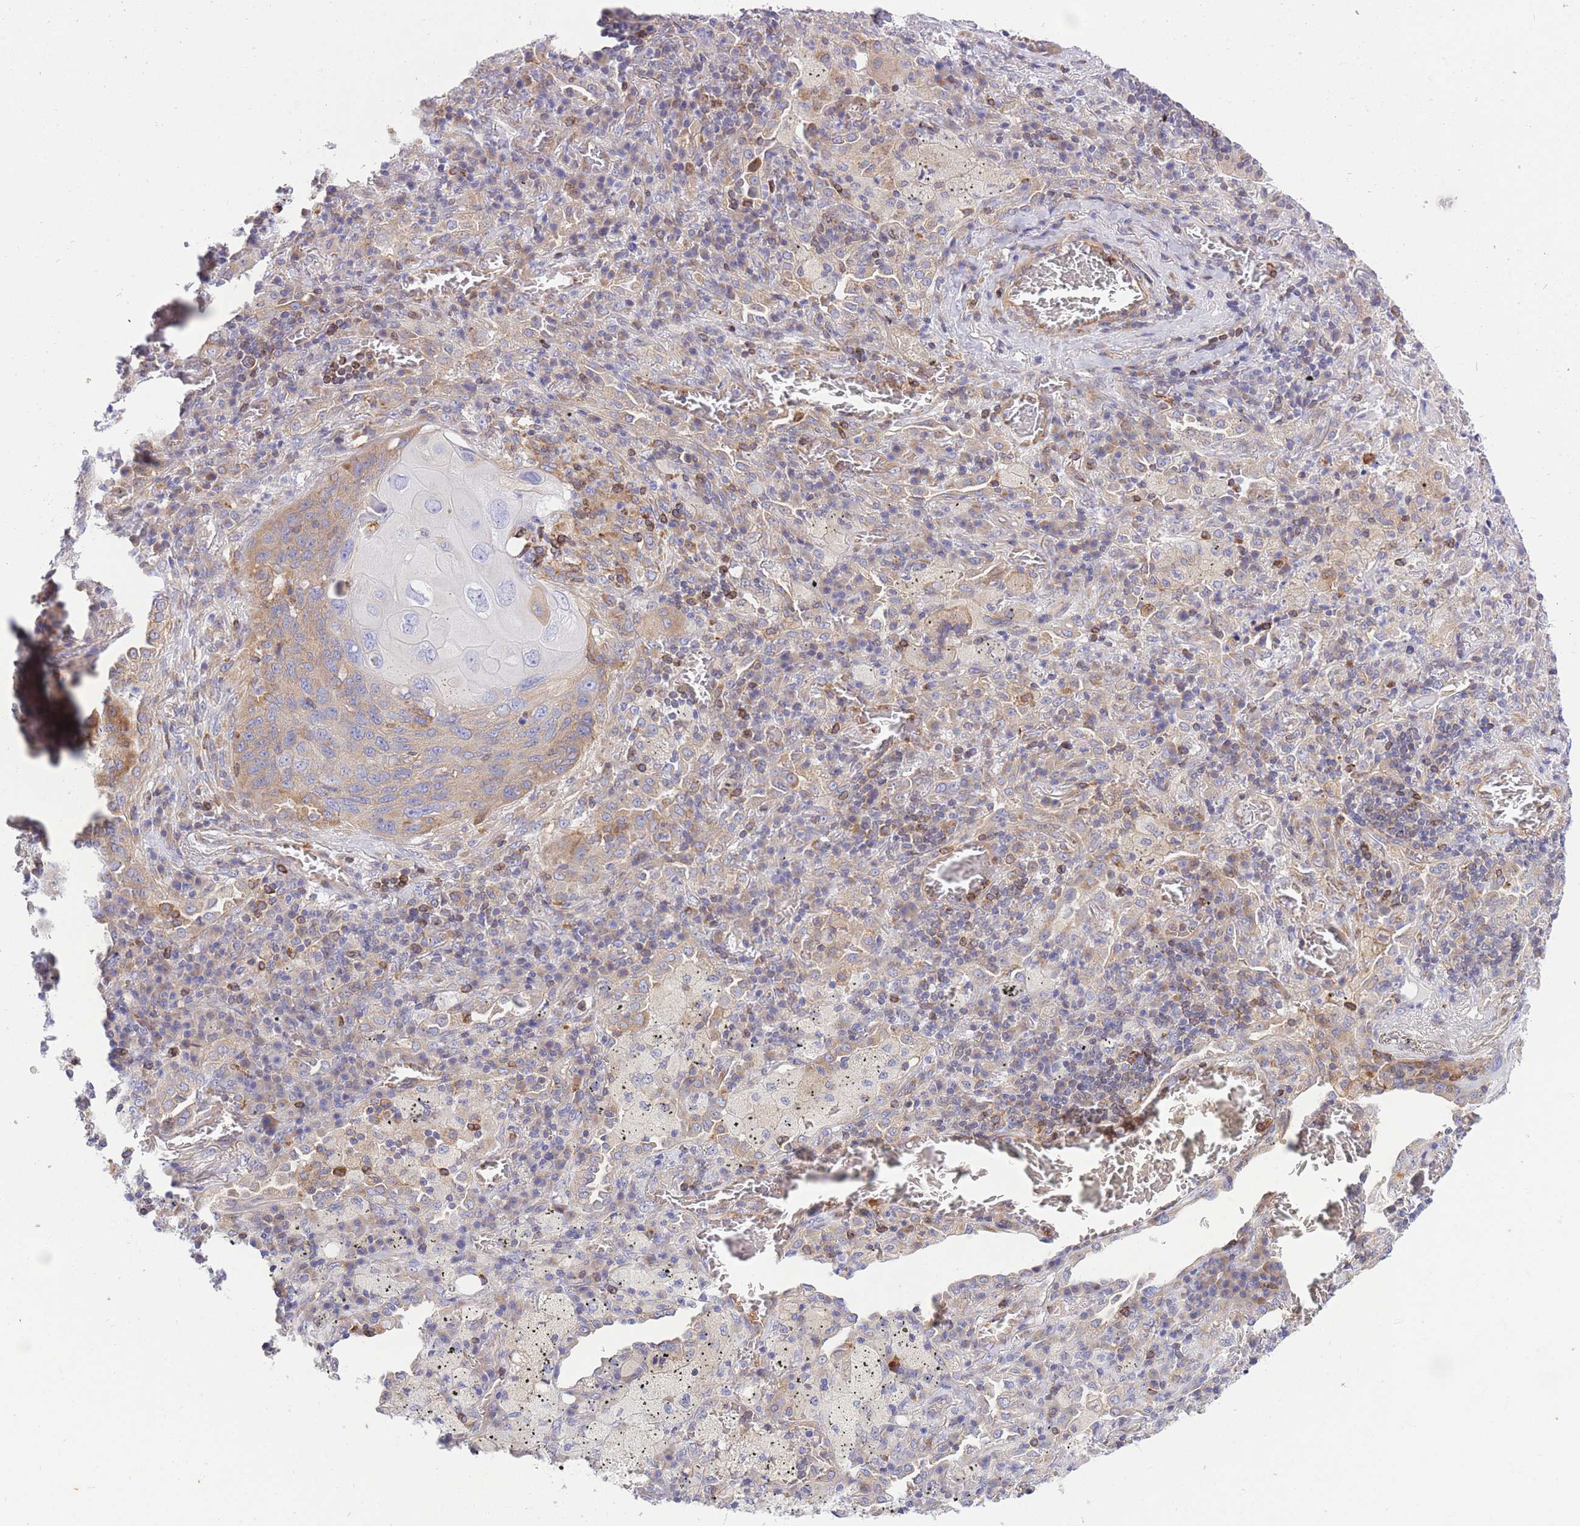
{"staining": {"intensity": "weak", "quantity": "25%-75%", "location": "cytoplasmic/membranous"}, "tissue": "lung cancer", "cell_type": "Tumor cells", "image_type": "cancer", "snomed": [{"axis": "morphology", "description": "Squamous cell carcinoma, NOS"}, {"axis": "topography", "description": "Lung"}], "caption": "IHC micrograph of lung squamous cell carcinoma stained for a protein (brown), which displays low levels of weak cytoplasmic/membranous expression in about 25%-75% of tumor cells.", "gene": "REM1", "patient": {"sex": "female", "age": 63}}